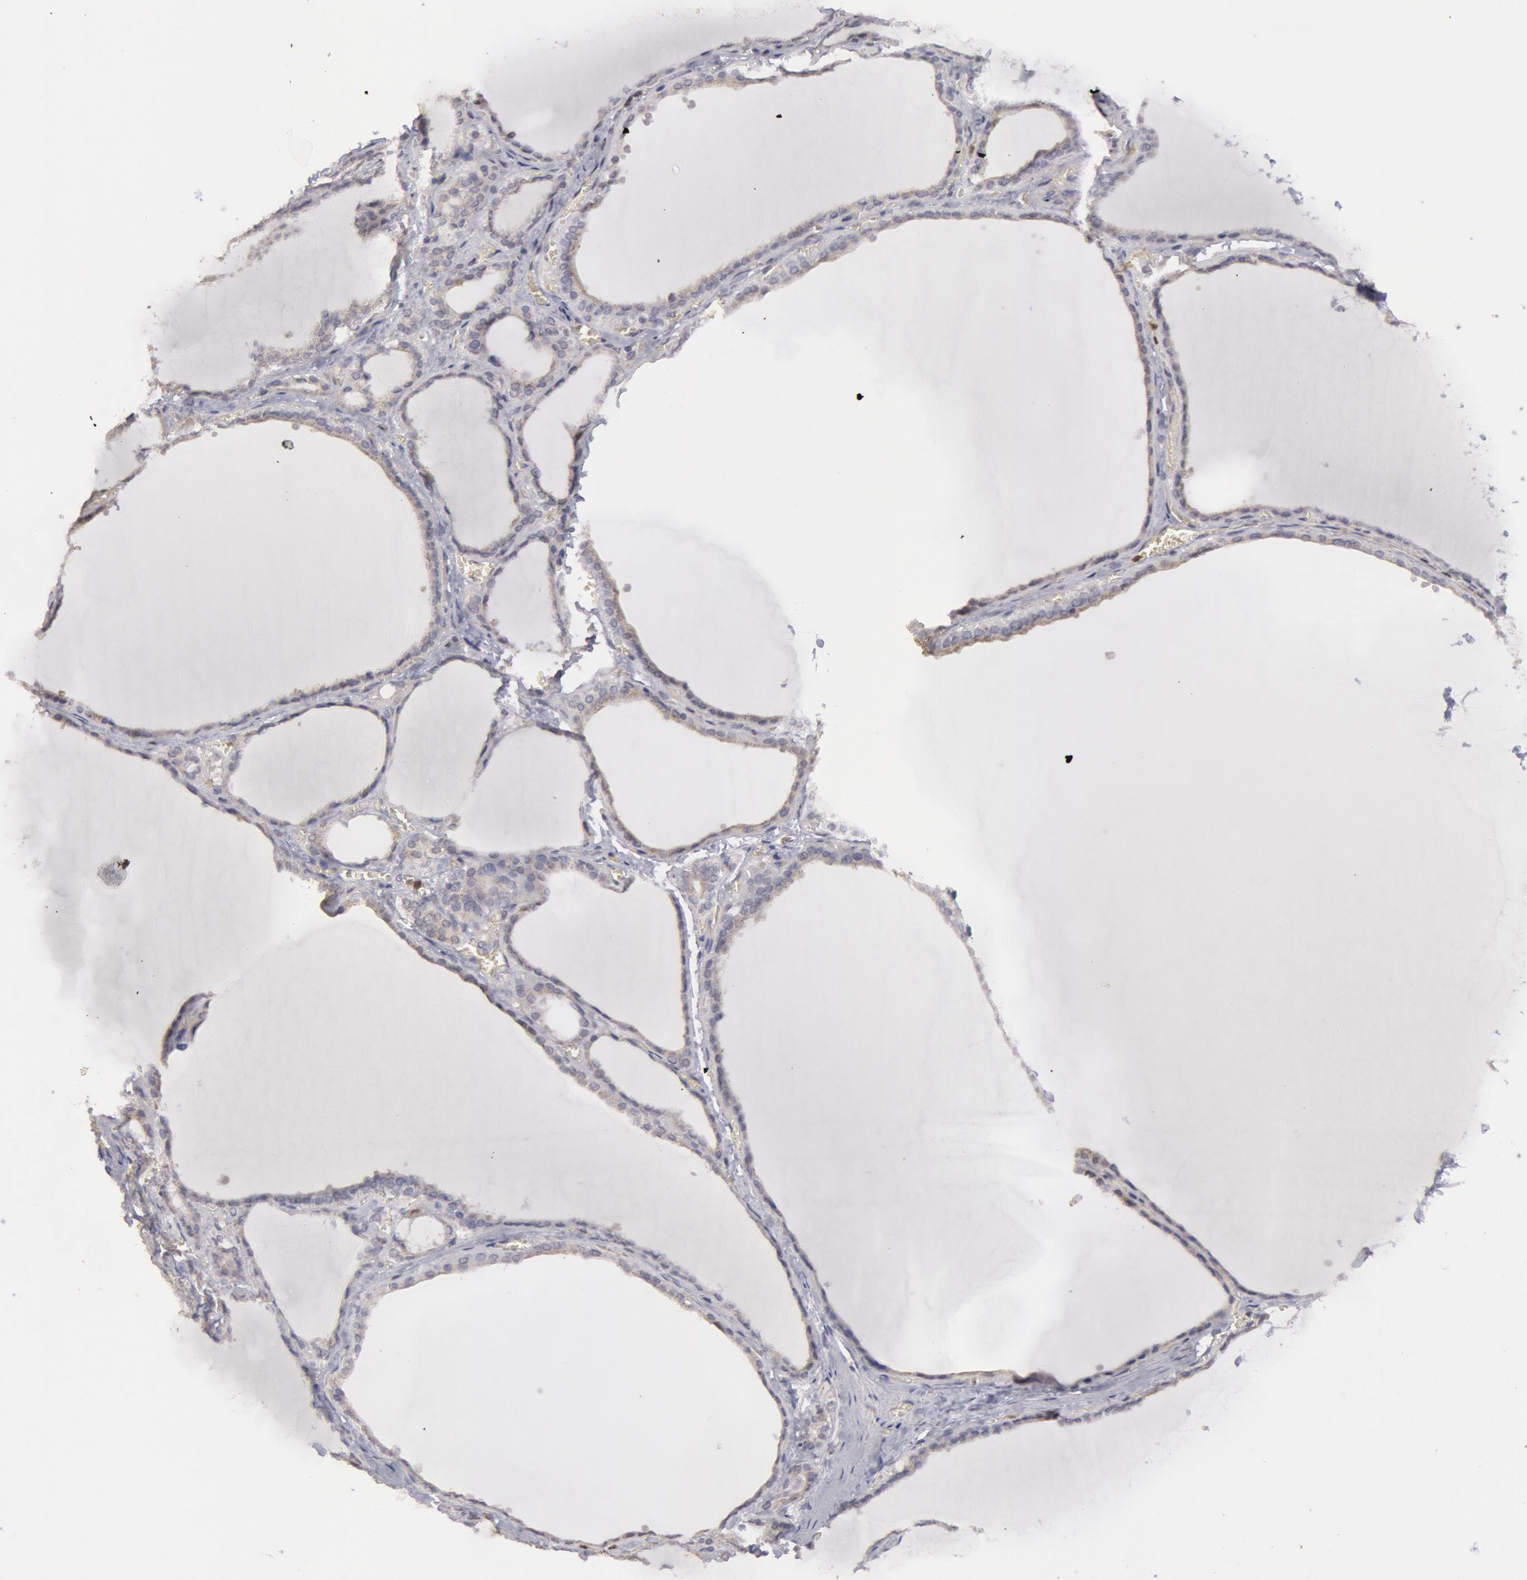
{"staining": {"intensity": "weak", "quantity": "25%-75%", "location": "cytoplasmic/membranous"}, "tissue": "thyroid gland", "cell_type": "Glandular cells", "image_type": "normal", "snomed": [{"axis": "morphology", "description": "Normal tissue, NOS"}, {"axis": "topography", "description": "Thyroid gland"}], "caption": "A high-resolution histopathology image shows immunohistochemistry staining of normal thyroid gland, which exhibits weak cytoplasmic/membranous staining in approximately 25%-75% of glandular cells. The staining was performed using DAB (3,3'-diaminobenzidine) to visualize the protein expression in brown, while the nuclei were stained in blue with hematoxylin (Magnification: 20x).", "gene": "CAT", "patient": {"sex": "female", "age": 55}}